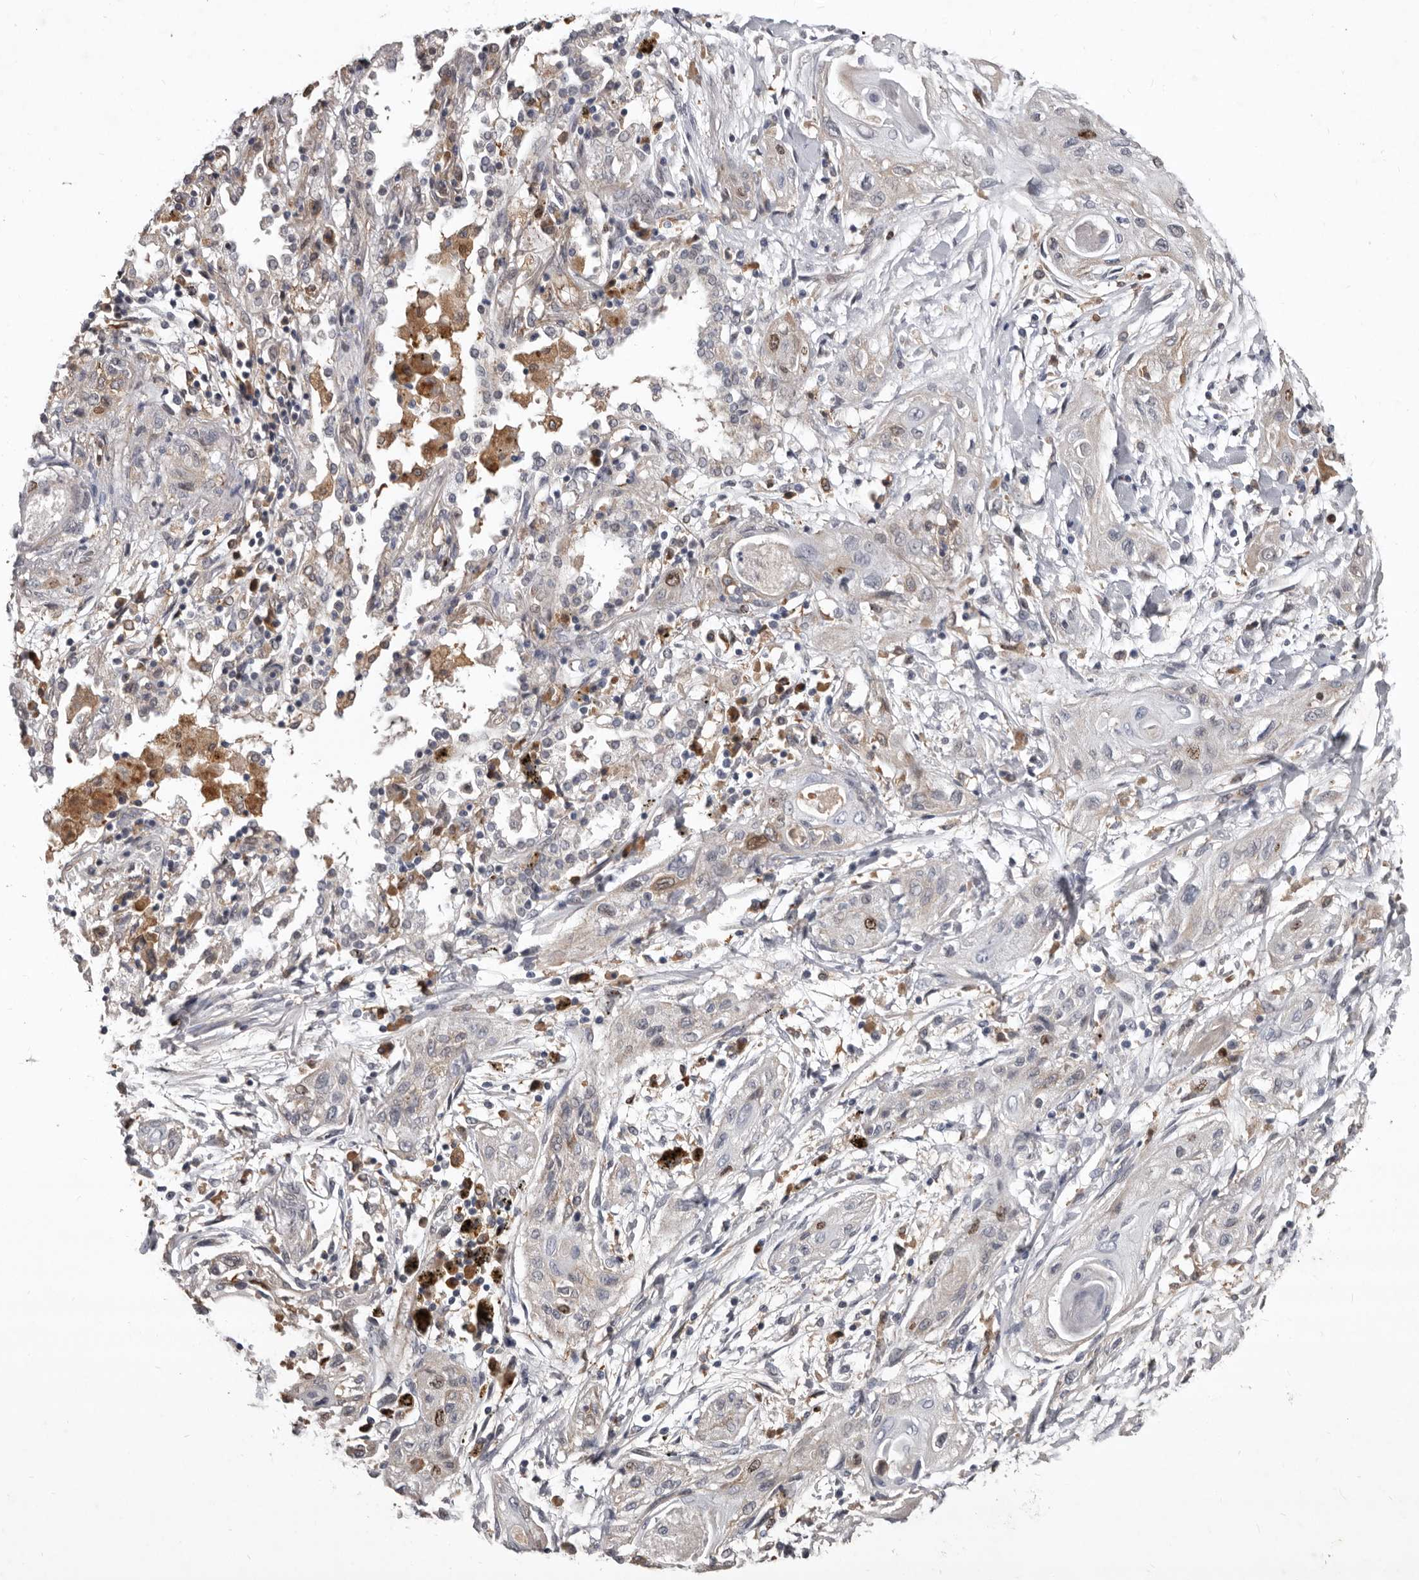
{"staining": {"intensity": "negative", "quantity": "none", "location": "none"}, "tissue": "lung cancer", "cell_type": "Tumor cells", "image_type": "cancer", "snomed": [{"axis": "morphology", "description": "Squamous cell carcinoma, NOS"}, {"axis": "topography", "description": "Lung"}], "caption": "Tumor cells are negative for brown protein staining in lung cancer.", "gene": "CDCA8", "patient": {"sex": "female", "age": 47}}